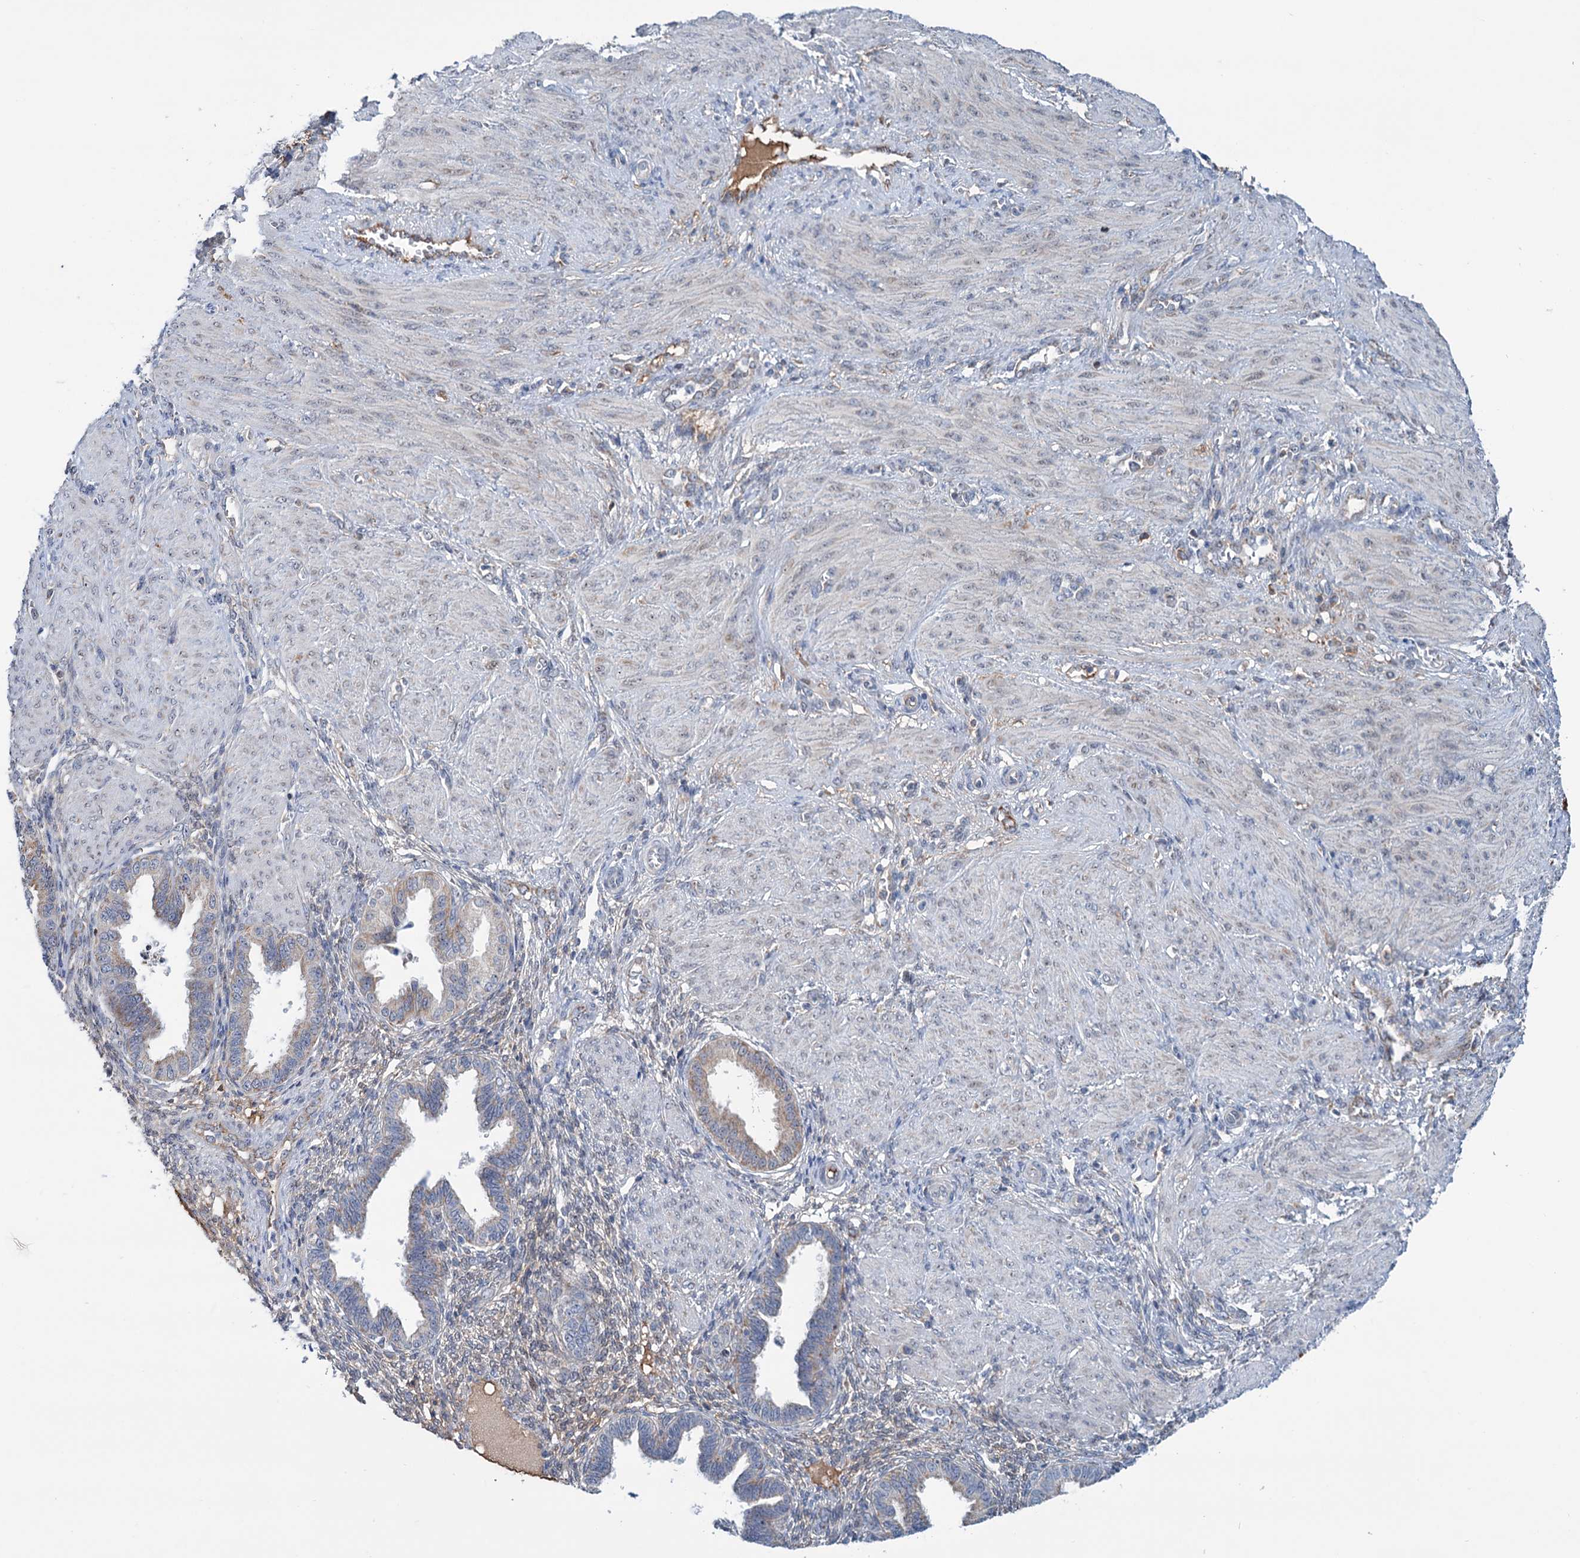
{"staining": {"intensity": "negative", "quantity": "none", "location": "none"}, "tissue": "endometrium", "cell_type": "Cells in endometrial stroma", "image_type": "normal", "snomed": [{"axis": "morphology", "description": "Normal tissue, NOS"}, {"axis": "topography", "description": "Endometrium"}], "caption": "Human endometrium stained for a protein using immunohistochemistry (IHC) shows no positivity in cells in endometrial stroma.", "gene": "LPIN1", "patient": {"sex": "female", "age": 33}}